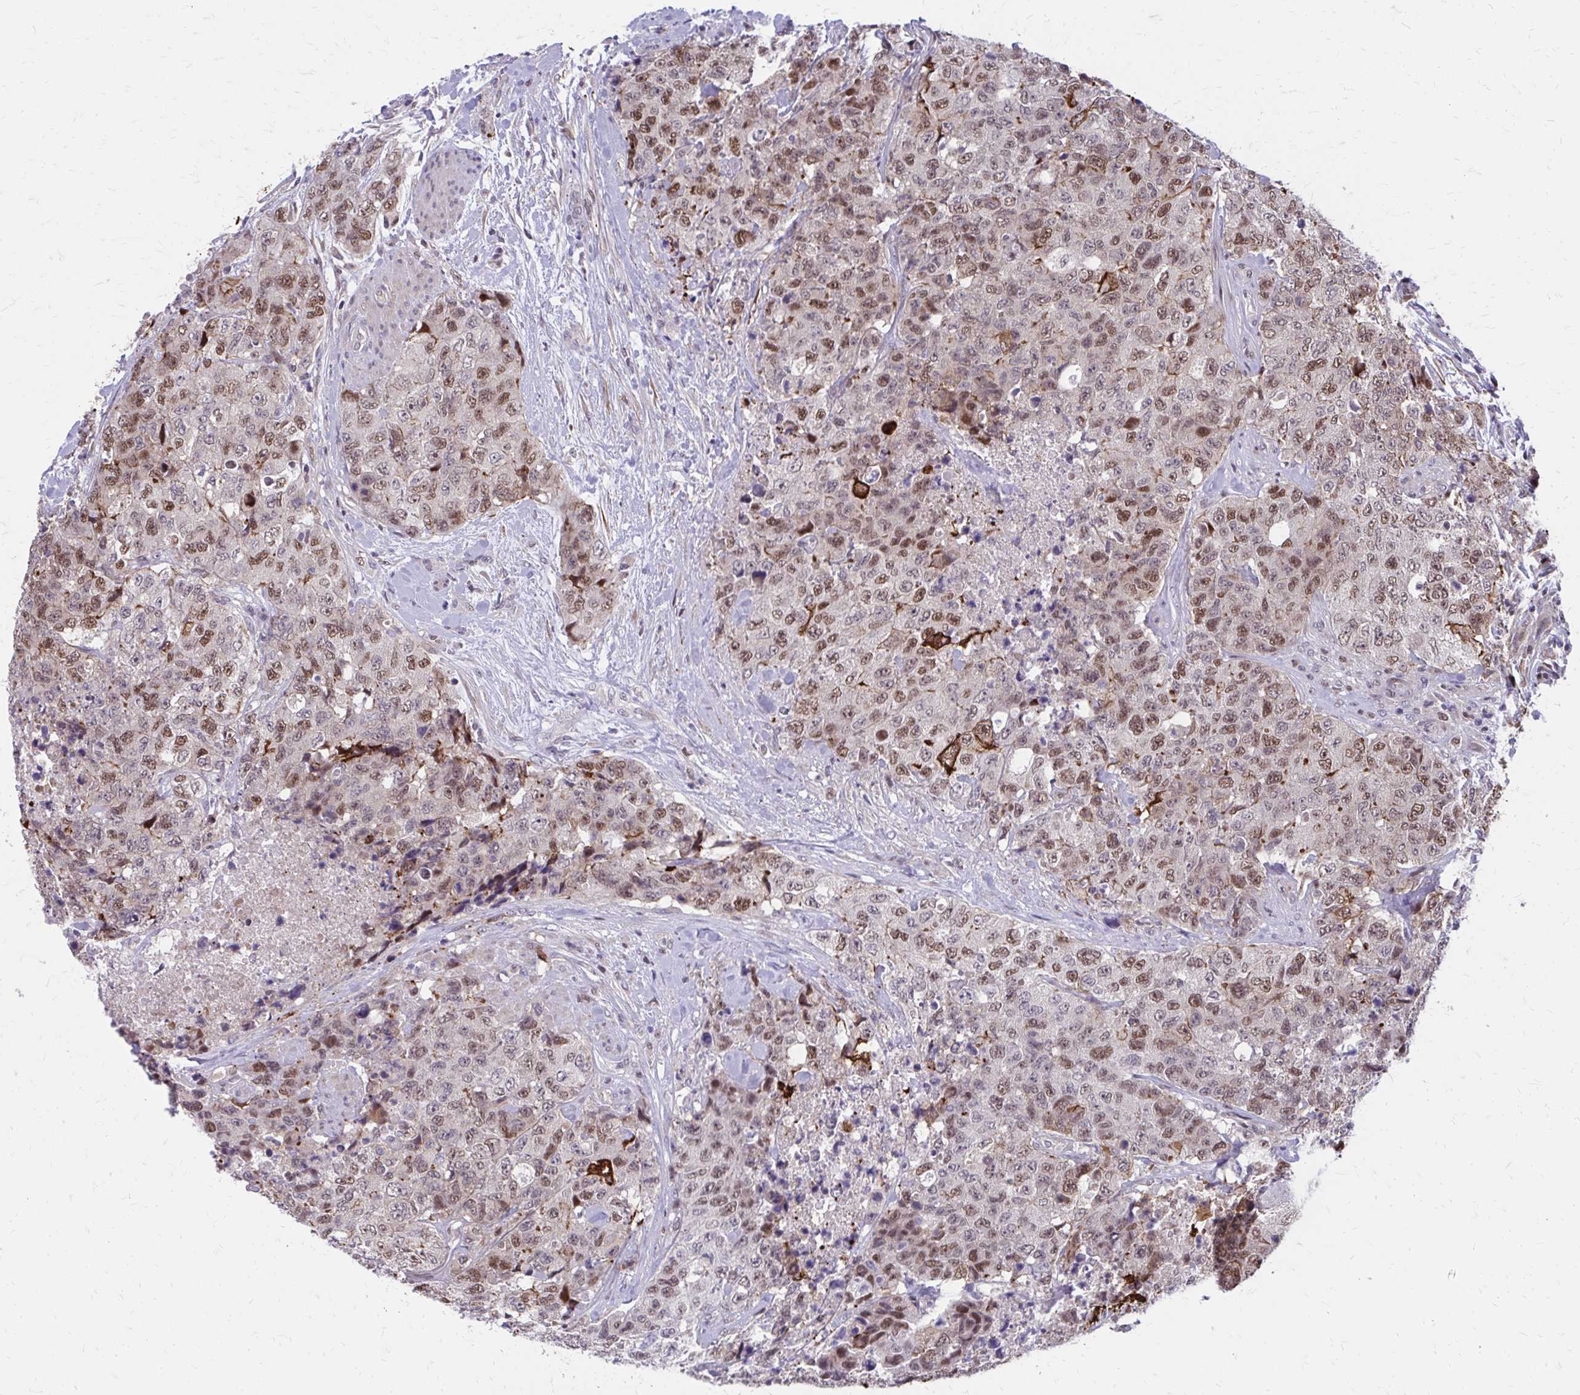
{"staining": {"intensity": "moderate", "quantity": ">75%", "location": "cytoplasmic/membranous,nuclear"}, "tissue": "urothelial cancer", "cell_type": "Tumor cells", "image_type": "cancer", "snomed": [{"axis": "morphology", "description": "Urothelial carcinoma, High grade"}, {"axis": "topography", "description": "Urinary bladder"}], "caption": "Urothelial cancer stained for a protein (brown) demonstrates moderate cytoplasmic/membranous and nuclear positive staining in approximately >75% of tumor cells.", "gene": "ANKRD30B", "patient": {"sex": "female", "age": 78}}